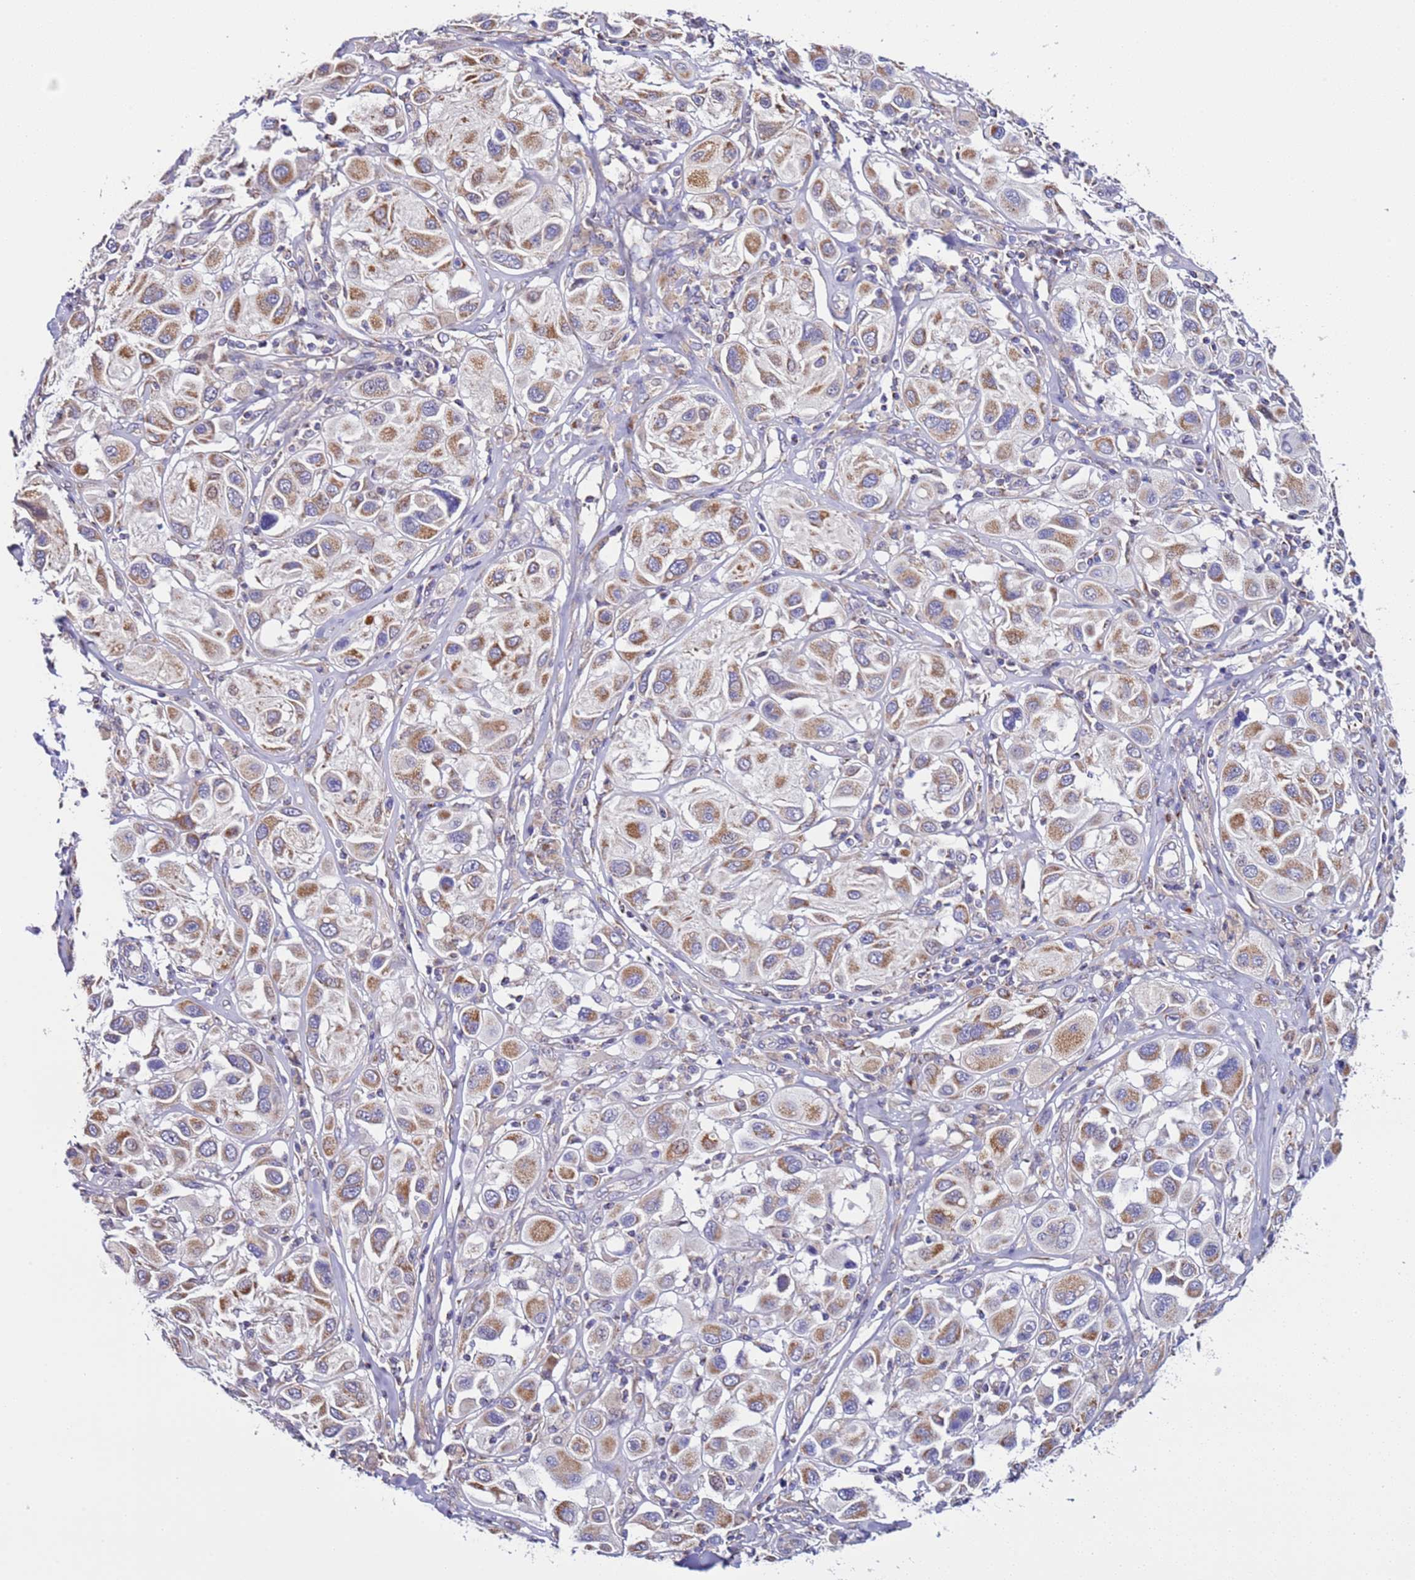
{"staining": {"intensity": "moderate", "quantity": ">75%", "location": "cytoplasmic/membranous"}, "tissue": "melanoma", "cell_type": "Tumor cells", "image_type": "cancer", "snomed": [{"axis": "morphology", "description": "Malignant melanoma, Metastatic site"}, {"axis": "topography", "description": "Skin"}], "caption": "A photomicrograph showing moderate cytoplasmic/membranous positivity in approximately >75% of tumor cells in malignant melanoma (metastatic site), as visualized by brown immunohistochemical staining.", "gene": "AHI1", "patient": {"sex": "male", "age": 41}}